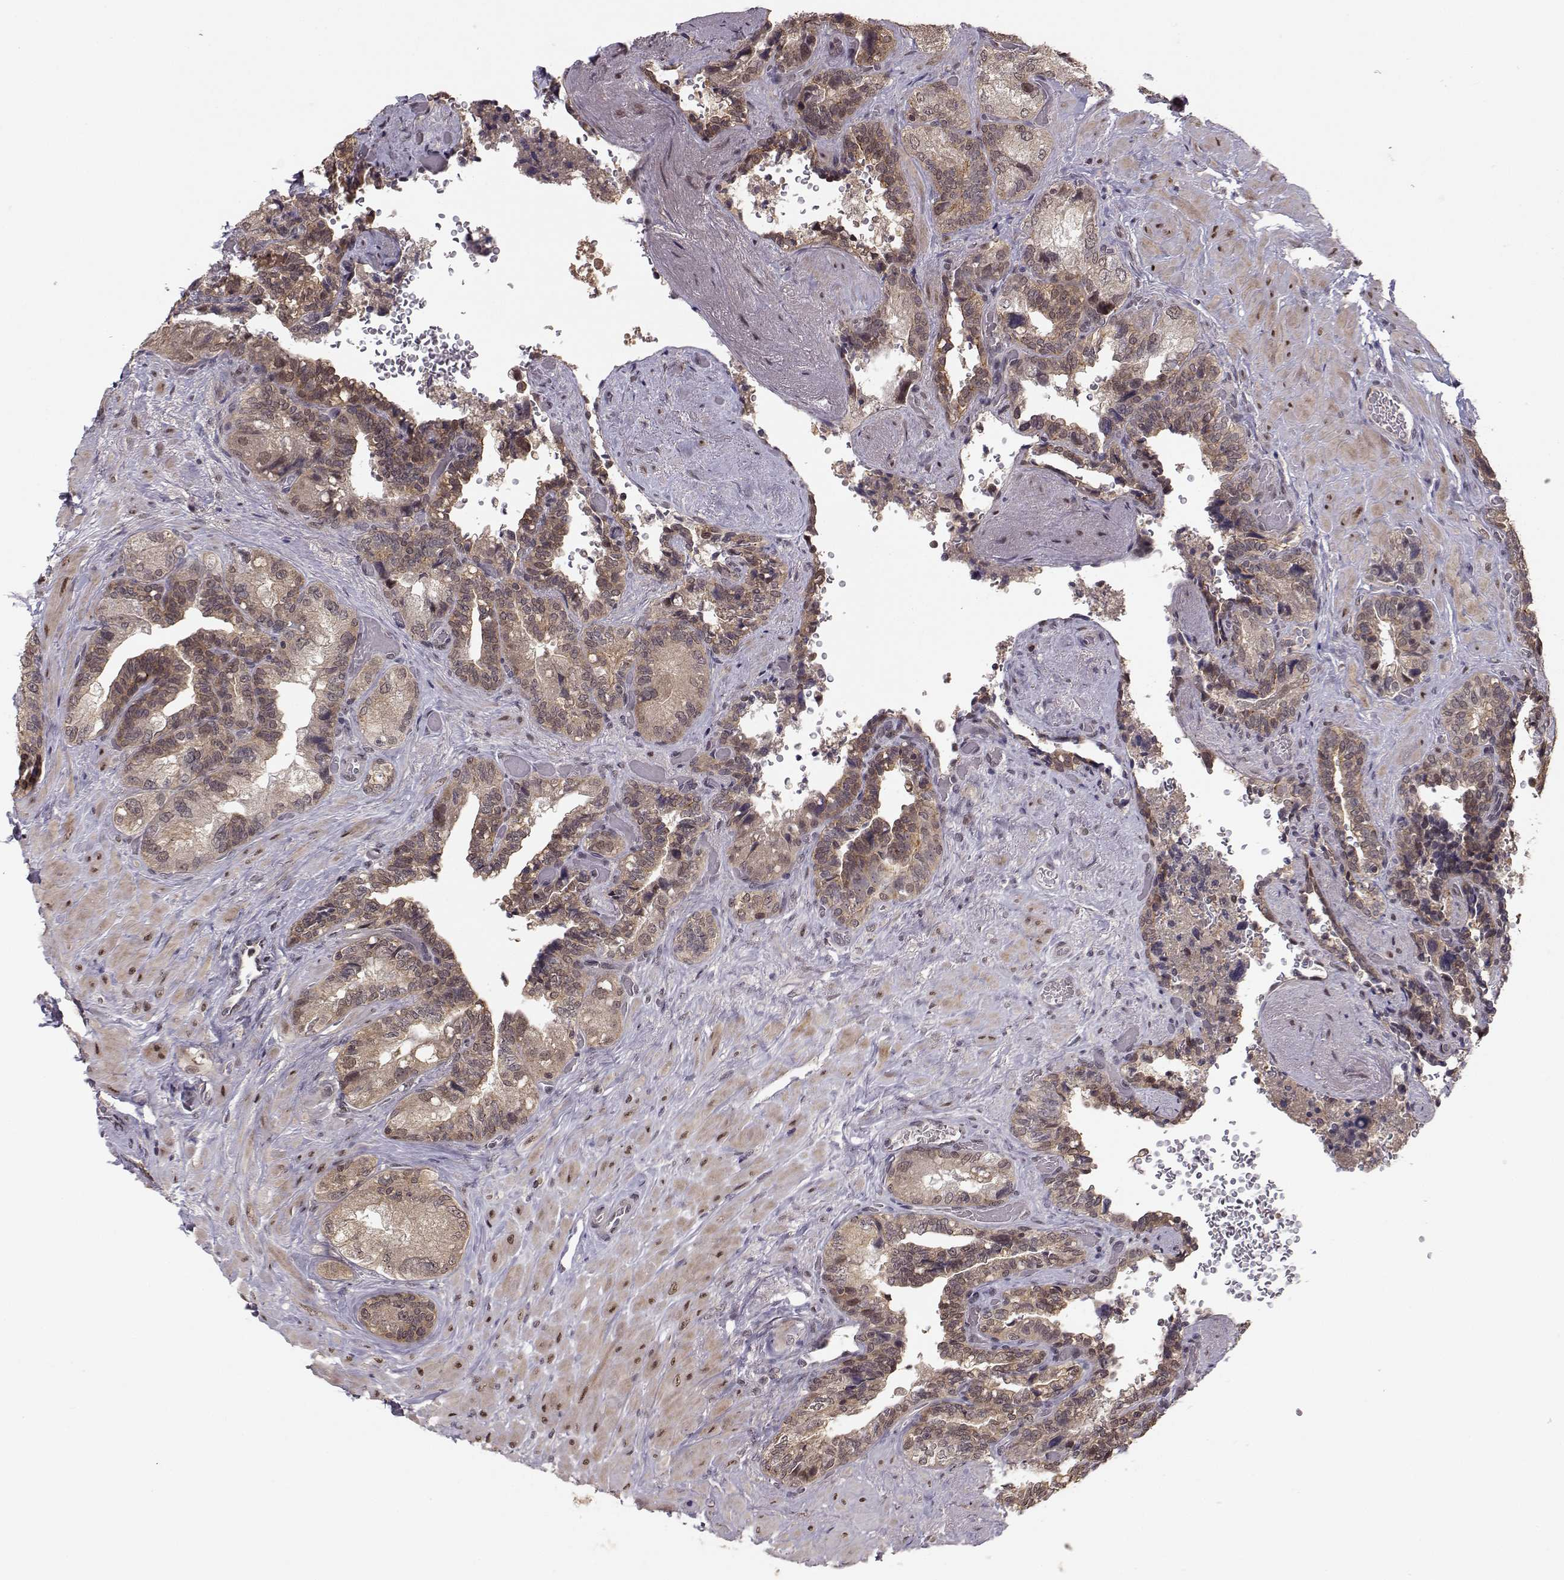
{"staining": {"intensity": "moderate", "quantity": ">75%", "location": "cytoplasmic/membranous"}, "tissue": "seminal vesicle", "cell_type": "Glandular cells", "image_type": "normal", "snomed": [{"axis": "morphology", "description": "Normal tissue, NOS"}, {"axis": "topography", "description": "Seminal veicle"}], "caption": "A photomicrograph showing moderate cytoplasmic/membranous positivity in approximately >75% of glandular cells in unremarkable seminal vesicle, as visualized by brown immunohistochemical staining.", "gene": "PLEKHG3", "patient": {"sex": "male", "age": 69}}